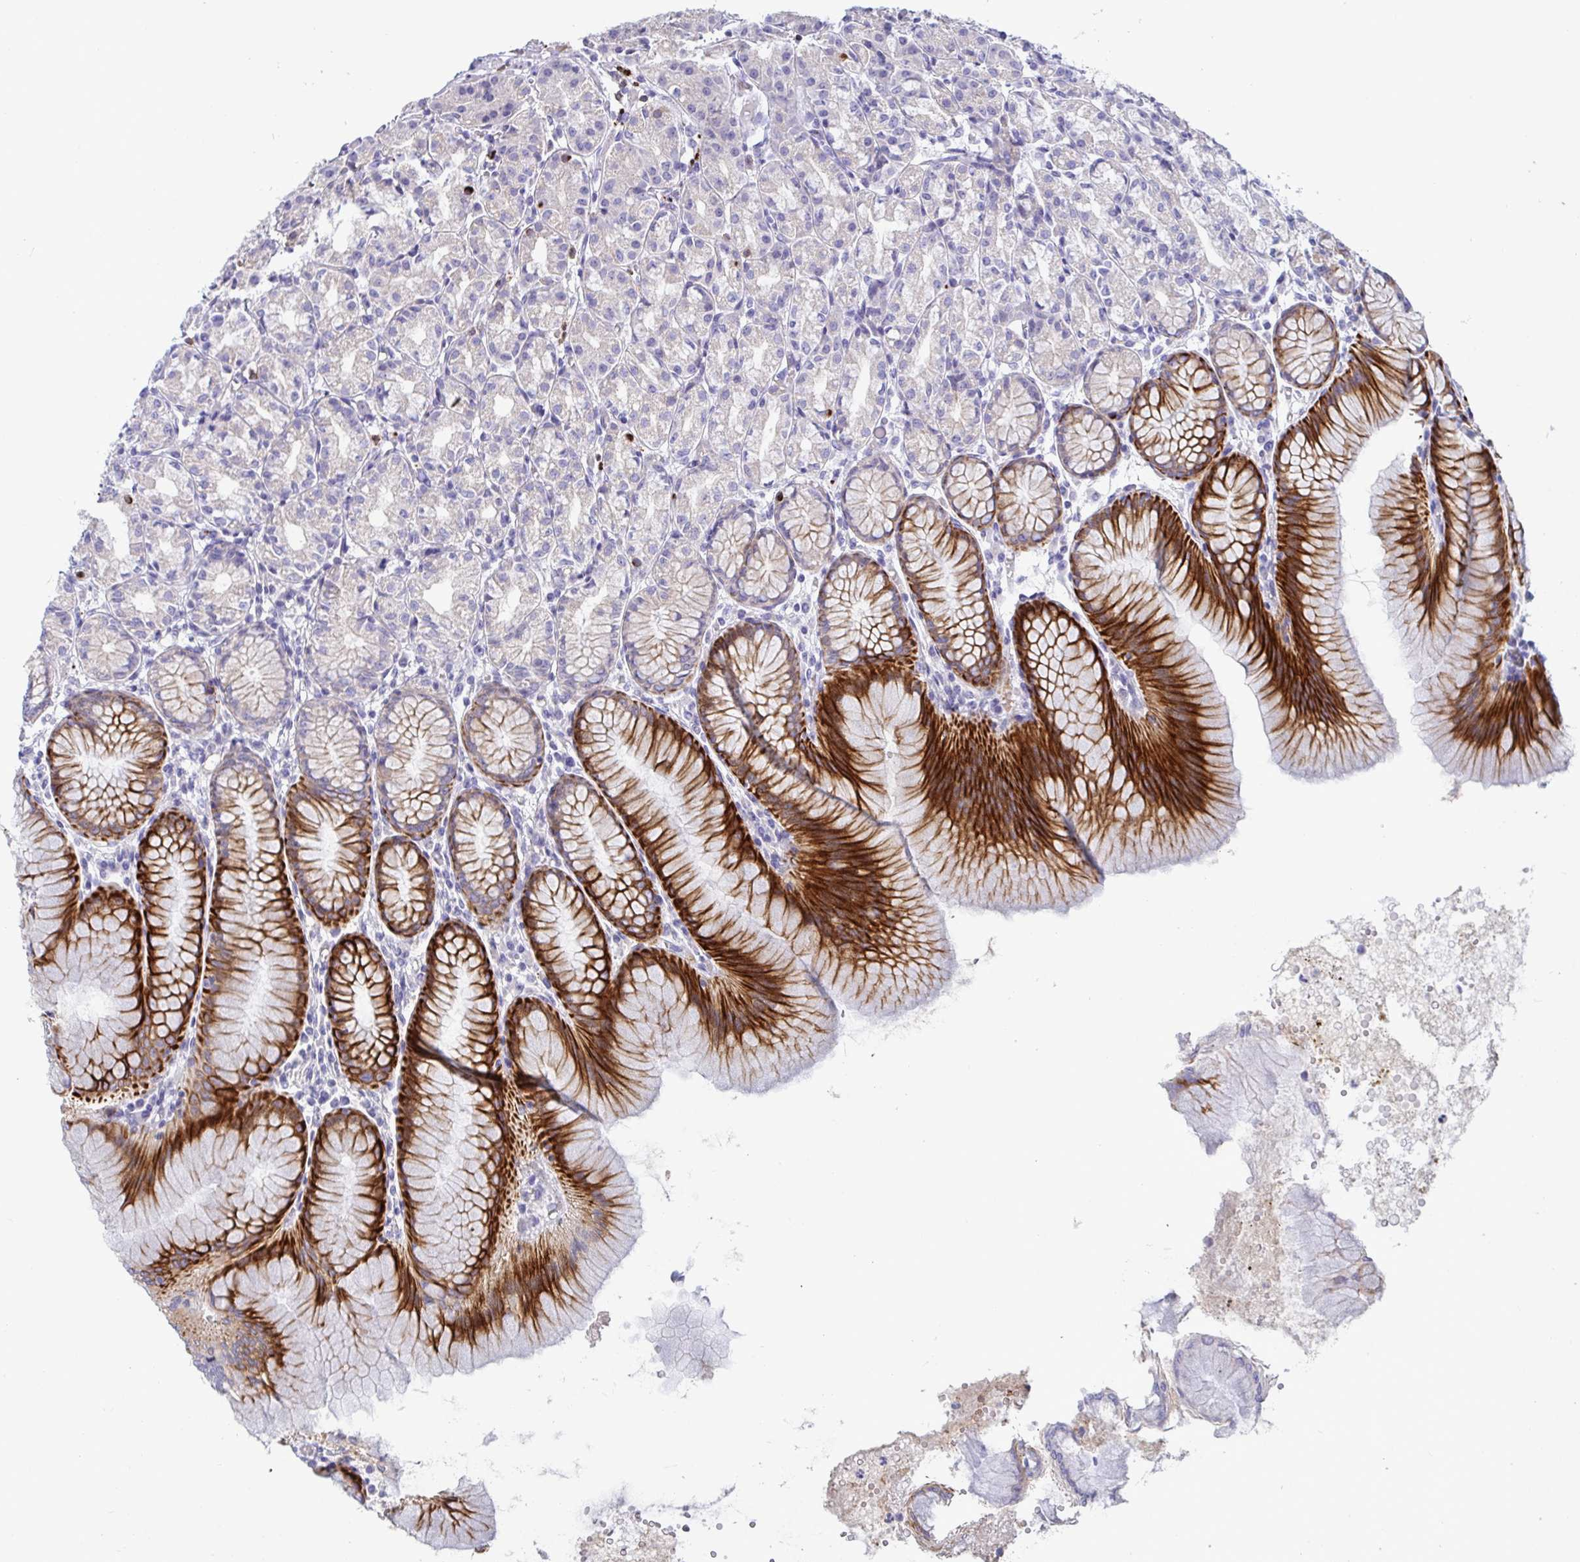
{"staining": {"intensity": "strong", "quantity": "<25%", "location": "cytoplasmic/membranous"}, "tissue": "stomach", "cell_type": "Glandular cells", "image_type": "normal", "snomed": [{"axis": "morphology", "description": "Normal tissue, NOS"}, {"axis": "topography", "description": "Stomach"}], "caption": "Immunohistochemistry image of unremarkable stomach stained for a protein (brown), which demonstrates medium levels of strong cytoplasmic/membranous positivity in about <25% of glandular cells.", "gene": "TAS2R38", "patient": {"sex": "female", "age": 57}}